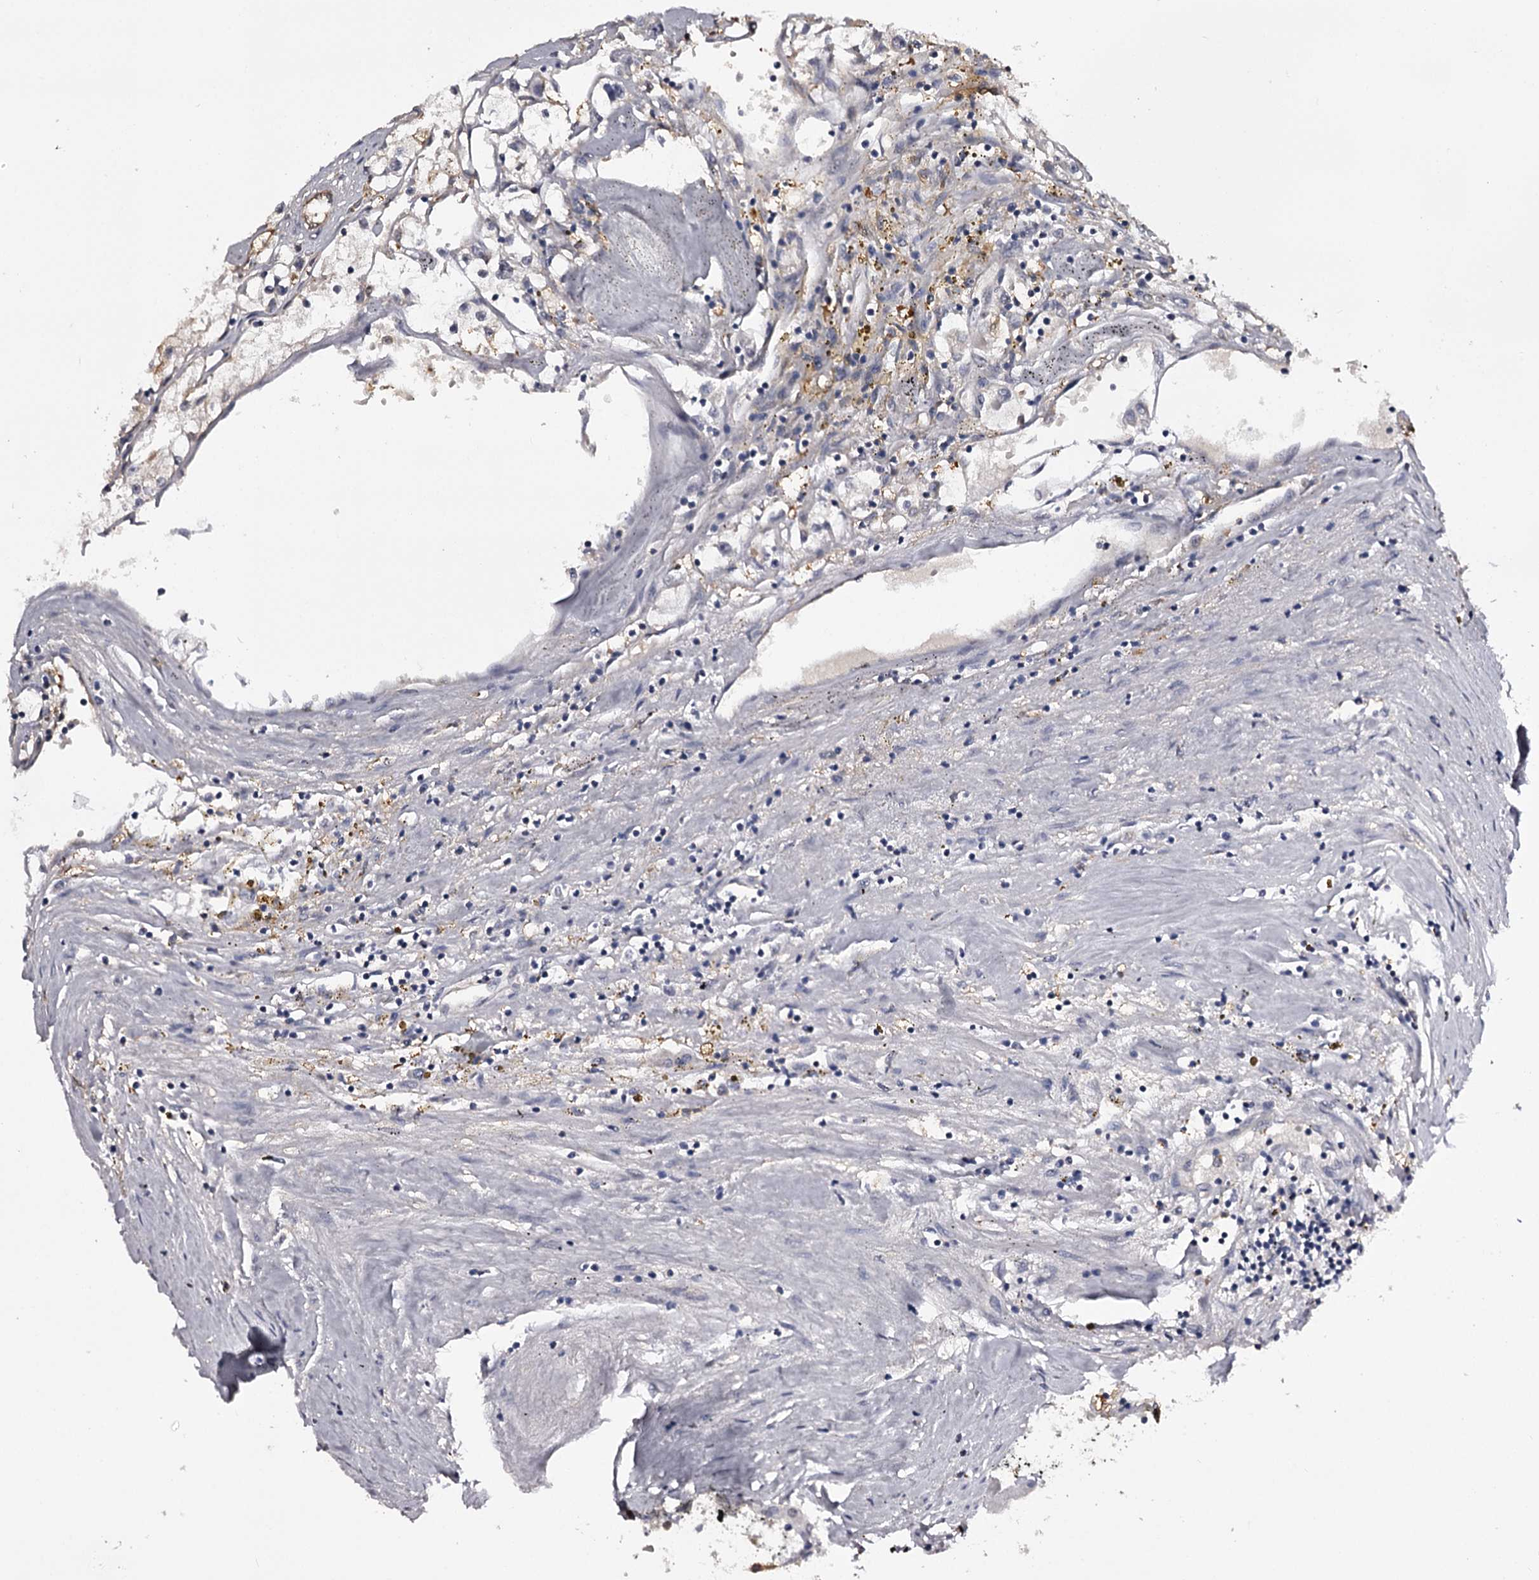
{"staining": {"intensity": "weak", "quantity": "<25%", "location": "cytoplasmic/membranous"}, "tissue": "renal cancer", "cell_type": "Tumor cells", "image_type": "cancer", "snomed": [{"axis": "morphology", "description": "Adenocarcinoma, NOS"}, {"axis": "topography", "description": "Kidney"}], "caption": "A high-resolution histopathology image shows immunohistochemistry staining of renal cancer, which demonstrates no significant expression in tumor cells. (Immunohistochemistry (ihc), brightfield microscopy, high magnification).", "gene": "GSTO1", "patient": {"sex": "male", "age": 56}}